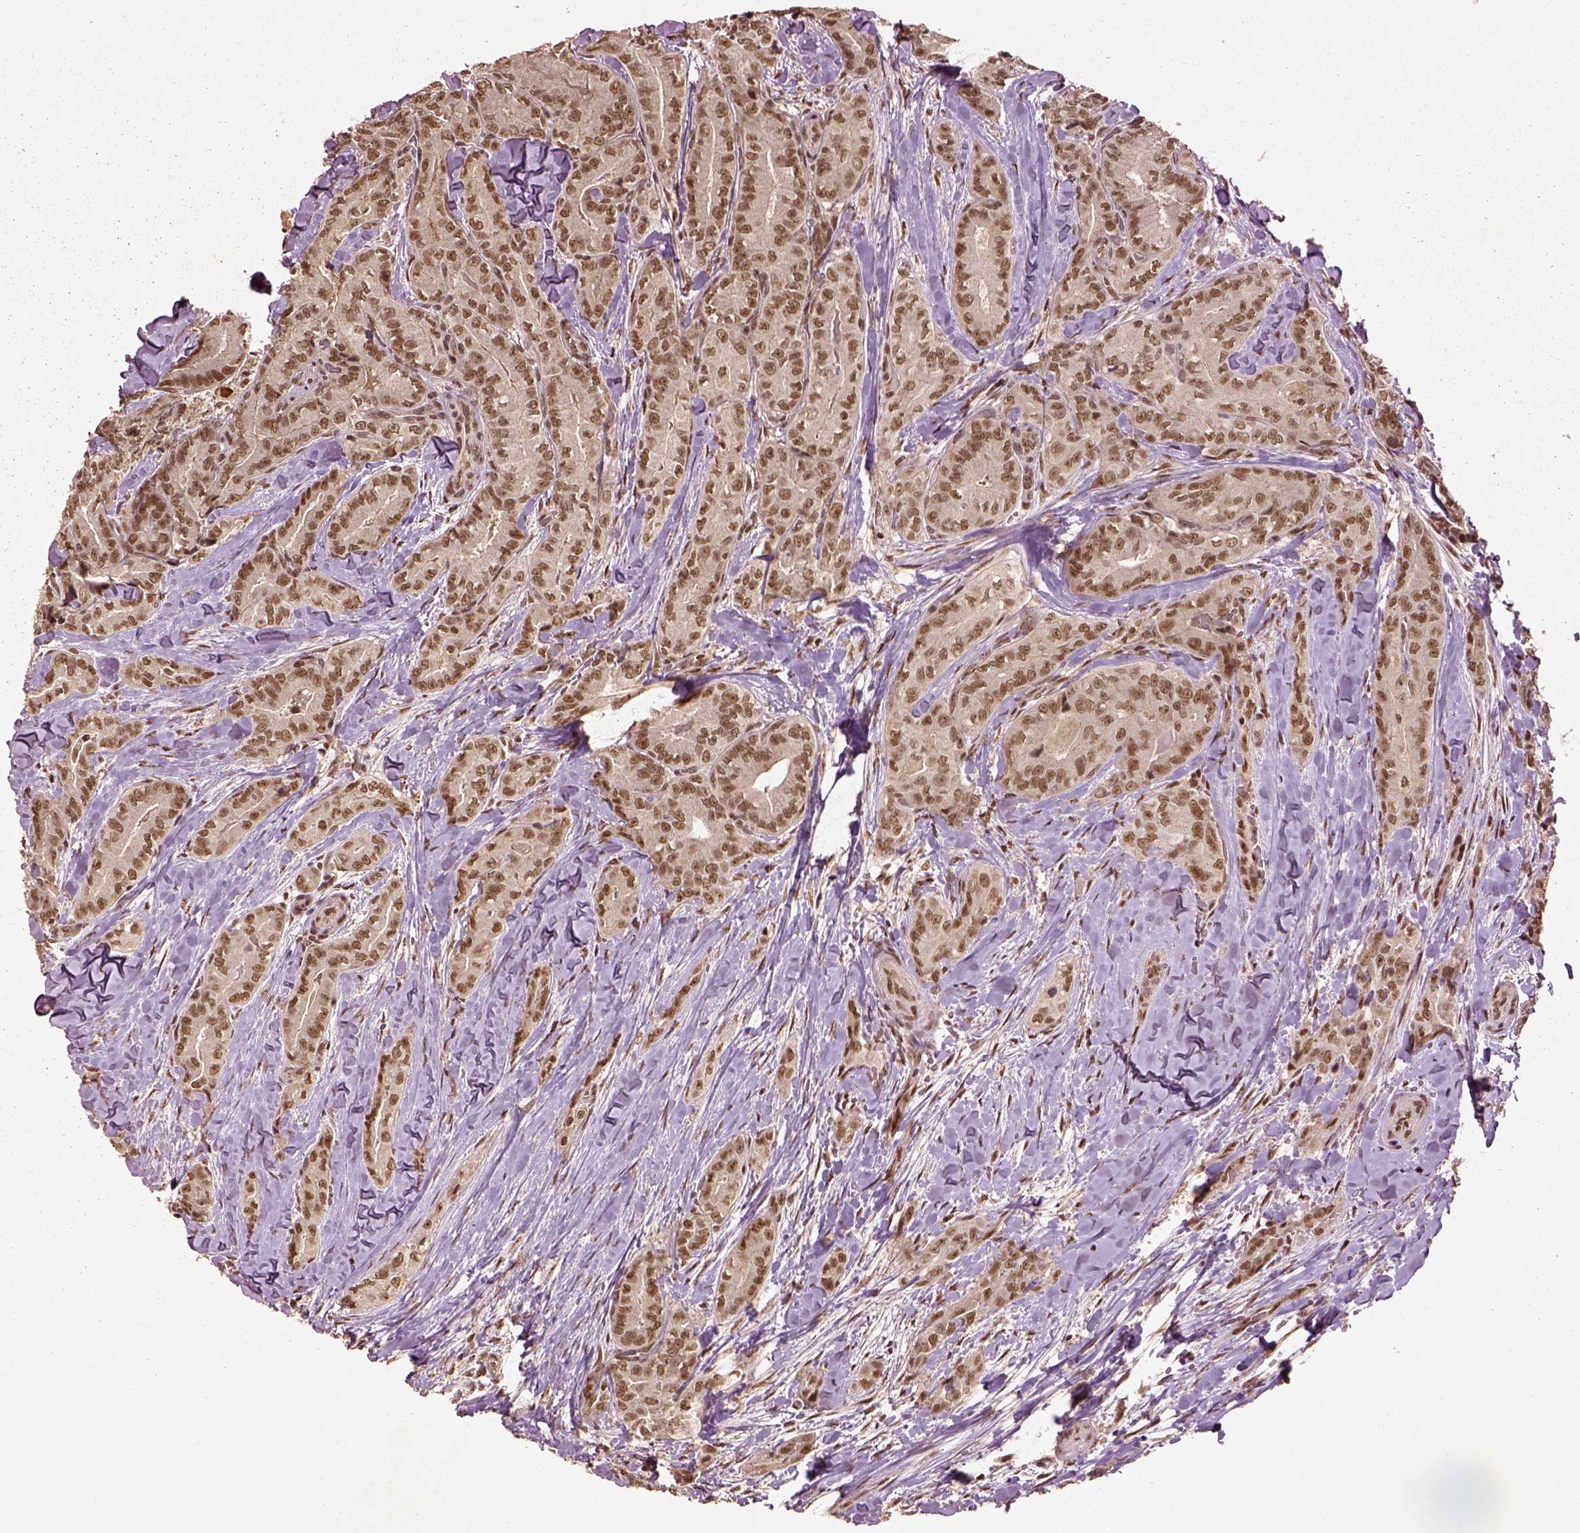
{"staining": {"intensity": "moderate", "quantity": ">75%", "location": "nuclear"}, "tissue": "thyroid cancer", "cell_type": "Tumor cells", "image_type": "cancer", "snomed": [{"axis": "morphology", "description": "Papillary adenocarcinoma, NOS"}, {"axis": "topography", "description": "Thyroid gland"}], "caption": "This is an image of immunohistochemistry (IHC) staining of thyroid cancer (papillary adenocarcinoma), which shows moderate expression in the nuclear of tumor cells.", "gene": "BRD9", "patient": {"sex": "male", "age": 61}}